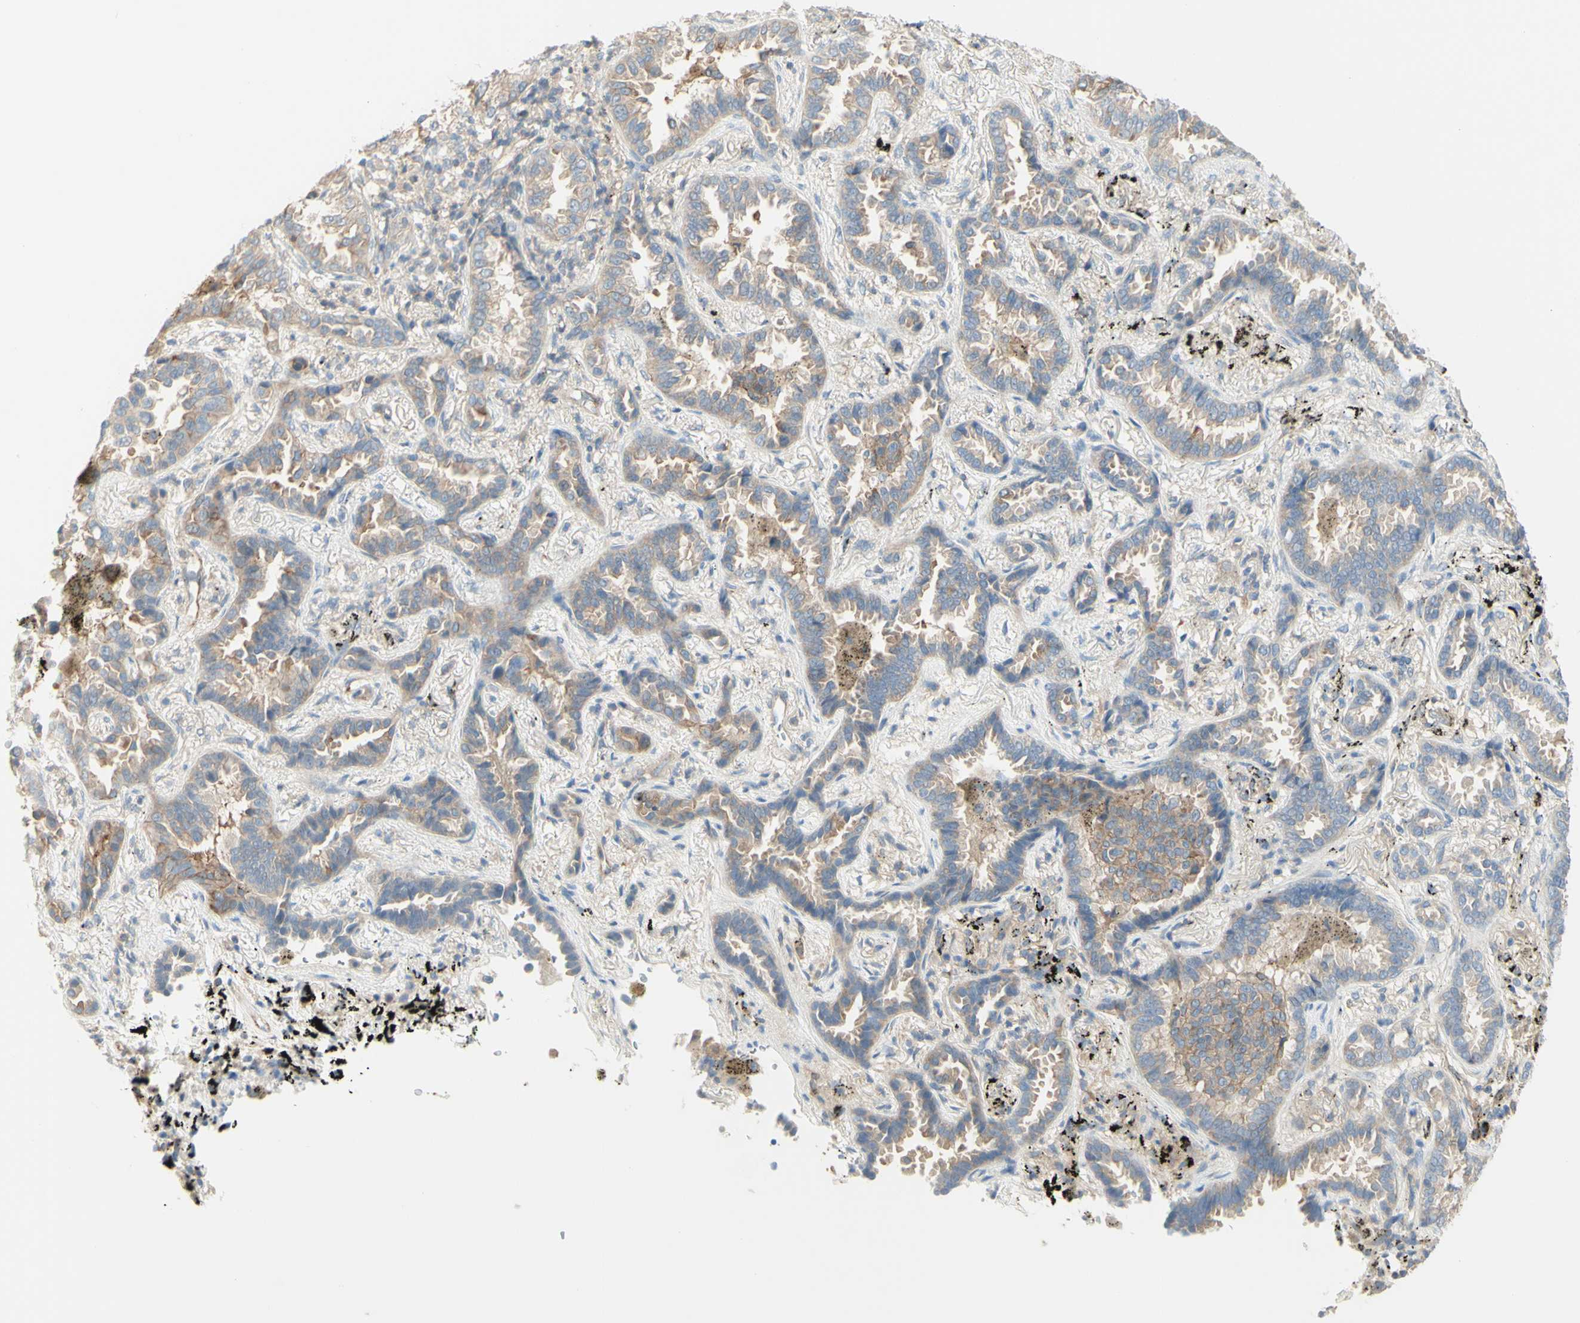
{"staining": {"intensity": "weak", "quantity": ">75%", "location": "cytoplasmic/membranous"}, "tissue": "lung cancer", "cell_type": "Tumor cells", "image_type": "cancer", "snomed": [{"axis": "morphology", "description": "Normal tissue, NOS"}, {"axis": "morphology", "description": "Adenocarcinoma, NOS"}, {"axis": "topography", "description": "Lung"}], "caption": "About >75% of tumor cells in human adenocarcinoma (lung) demonstrate weak cytoplasmic/membranous protein staining as visualized by brown immunohistochemical staining.", "gene": "MTM1", "patient": {"sex": "male", "age": 59}}